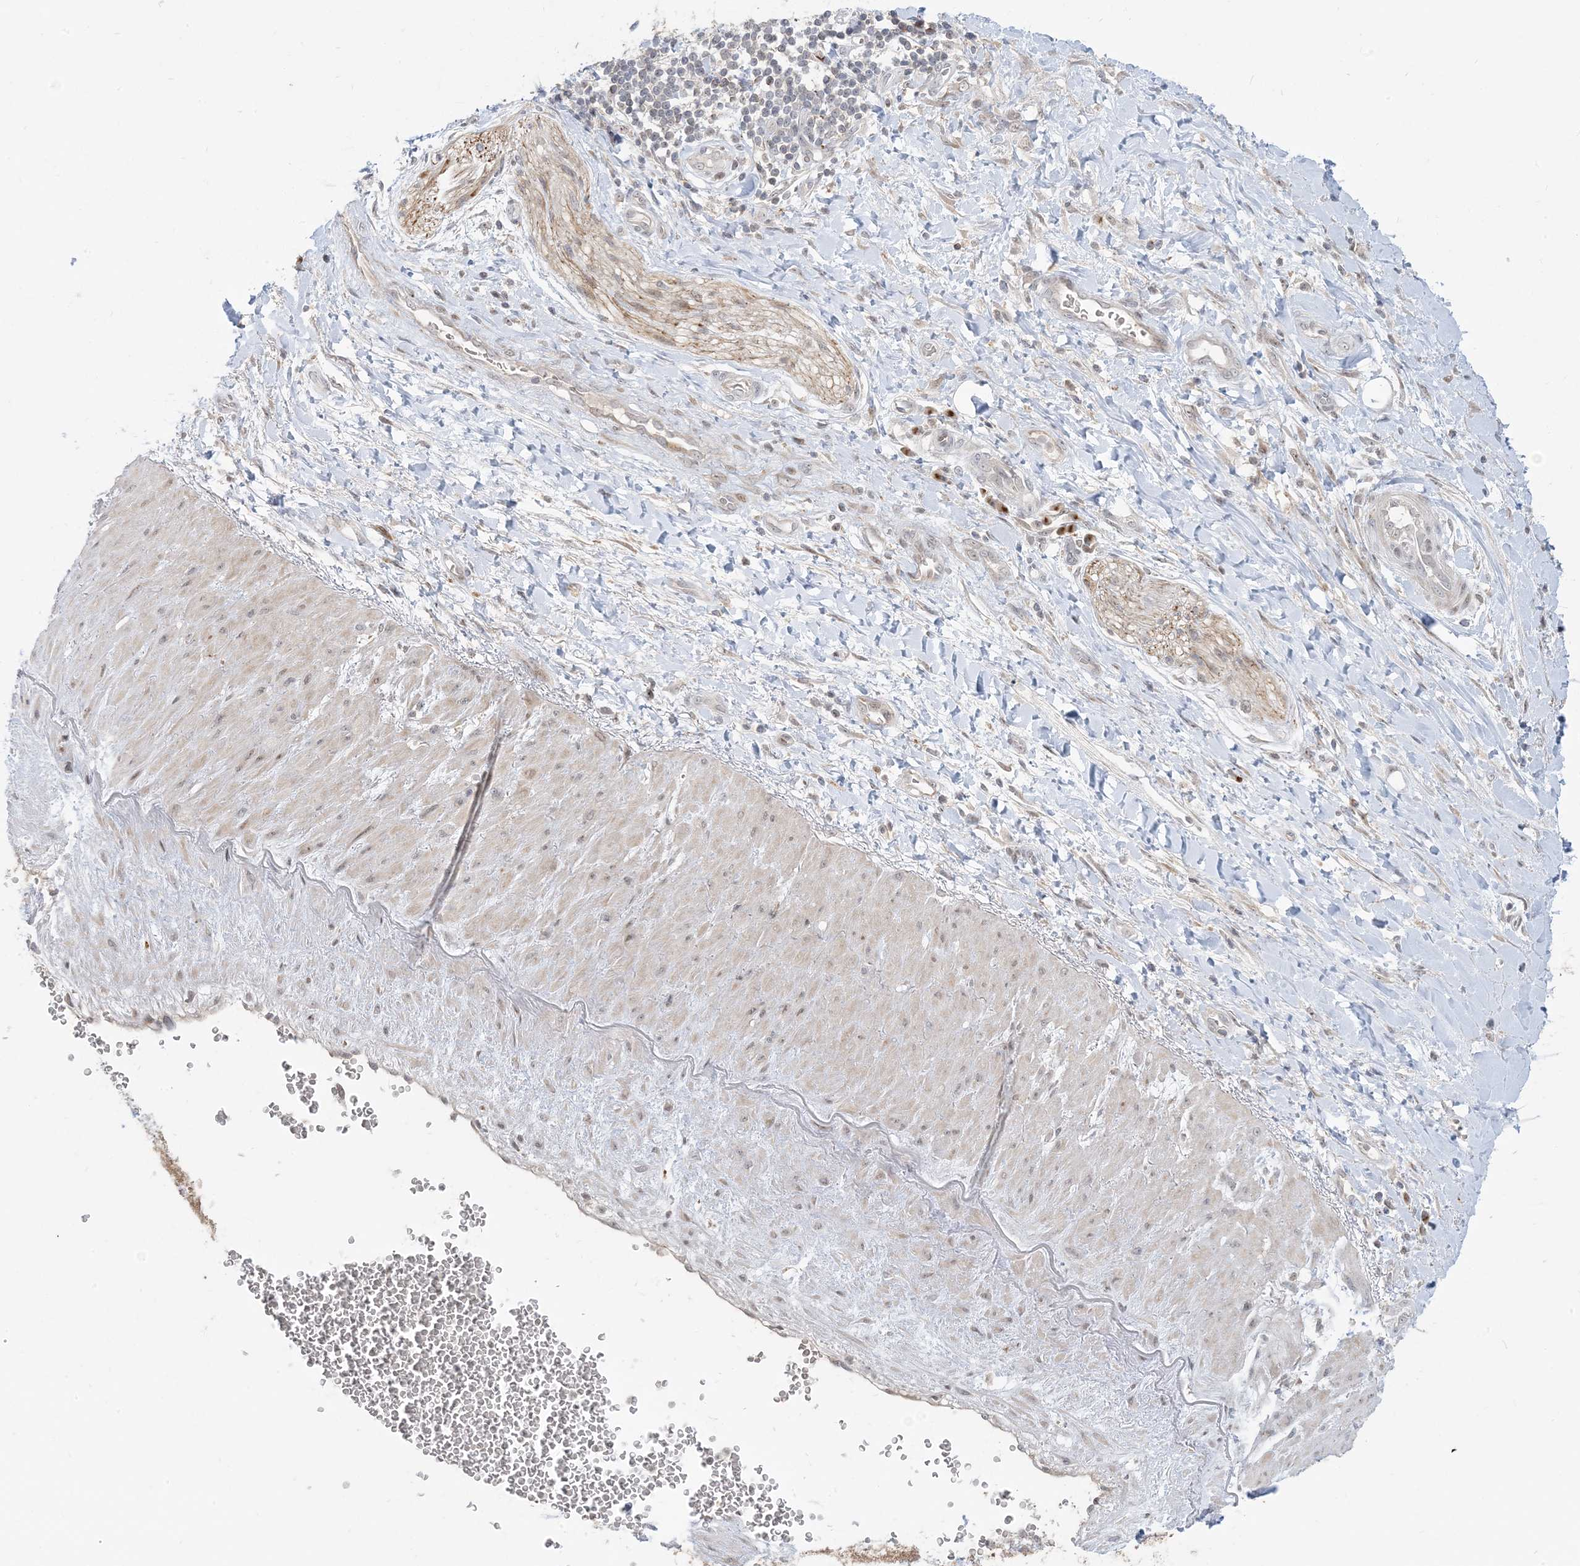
{"staining": {"intensity": "weak", "quantity": "25%-75%", "location": "cytoplasmic/membranous"}, "tissue": "soft tissue", "cell_type": "Chondrocytes", "image_type": "normal", "snomed": [{"axis": "morphology", "description": "Normal tissue, NOS"}, {"axis": "morphology", "description": "Adenocarcinoma, NOS"}, {"axis": "topography", "description": "Pancreas"}, {"axis": "topography", "description": "Peripheral nerve tissue"}], "caption": "This is a photomicrograph of immunohistochemistry staining of benign soft tissue, which shows weak staining in the cytoplasmic/membranous of chondrocytes.", "gene": "PRRT3", "patient": {"sex": "male", "age": 59}}